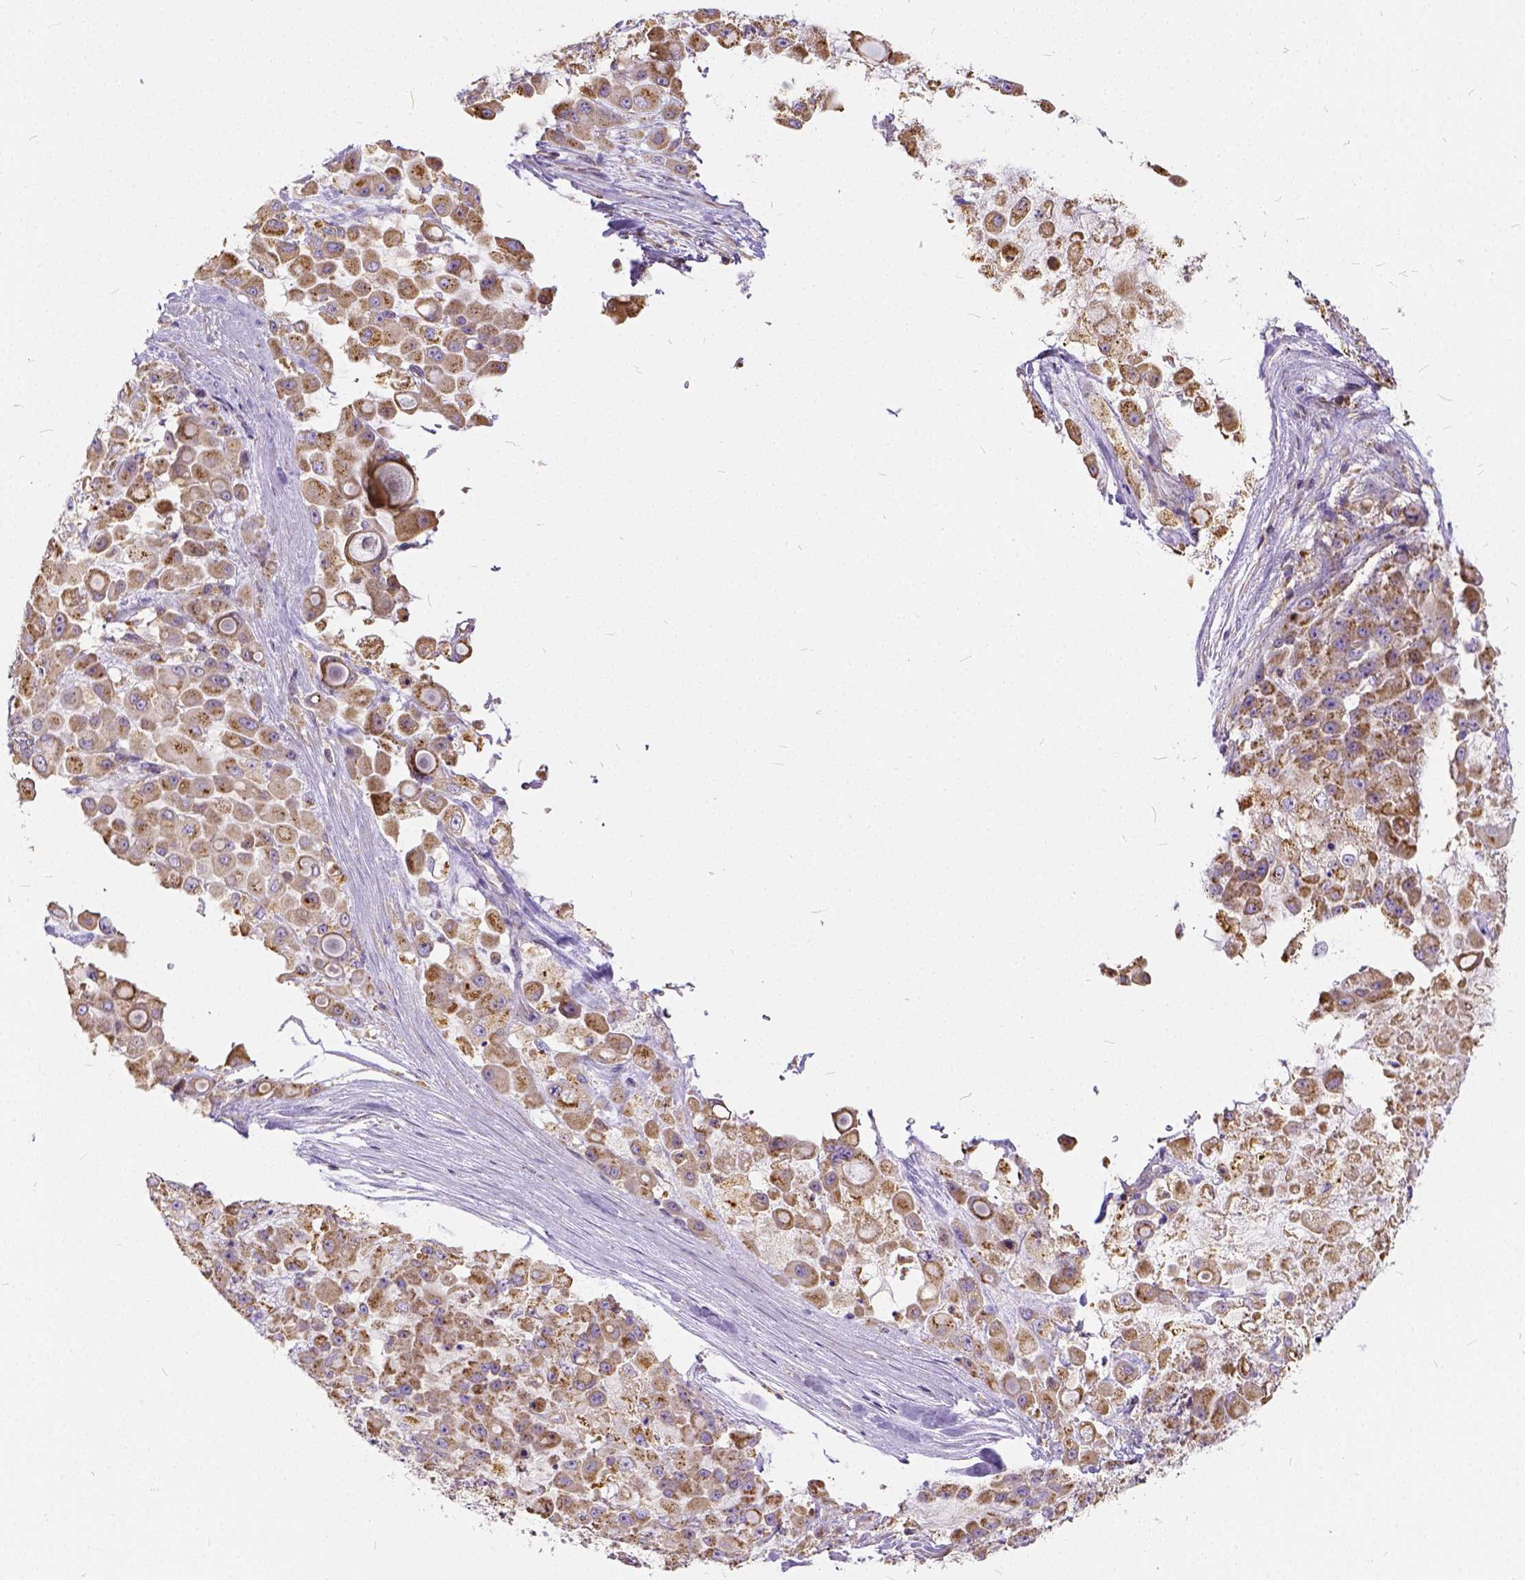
{"staining": {"intensity": "moderate", "quantity": ">75%", "location": "cytoplasmic/membranous"}, "tissue": "stomach cancer", "cell_type": "Tumor cells", "image_type": "cancer", "snomed": [{"axis": "morphology", "description": "Adenocarcinoma, NOS"}, {"axis": "topography", "description": "Stomach"}], "caption": "Immunohistochemical staining of human stomach cancer demonstrates medium levels of moderate cytoplasmic/membranous protein expression in about >75% of tumor cells.", "gene": "CADM4", "patient": {"sex": "female", "age": 76}}